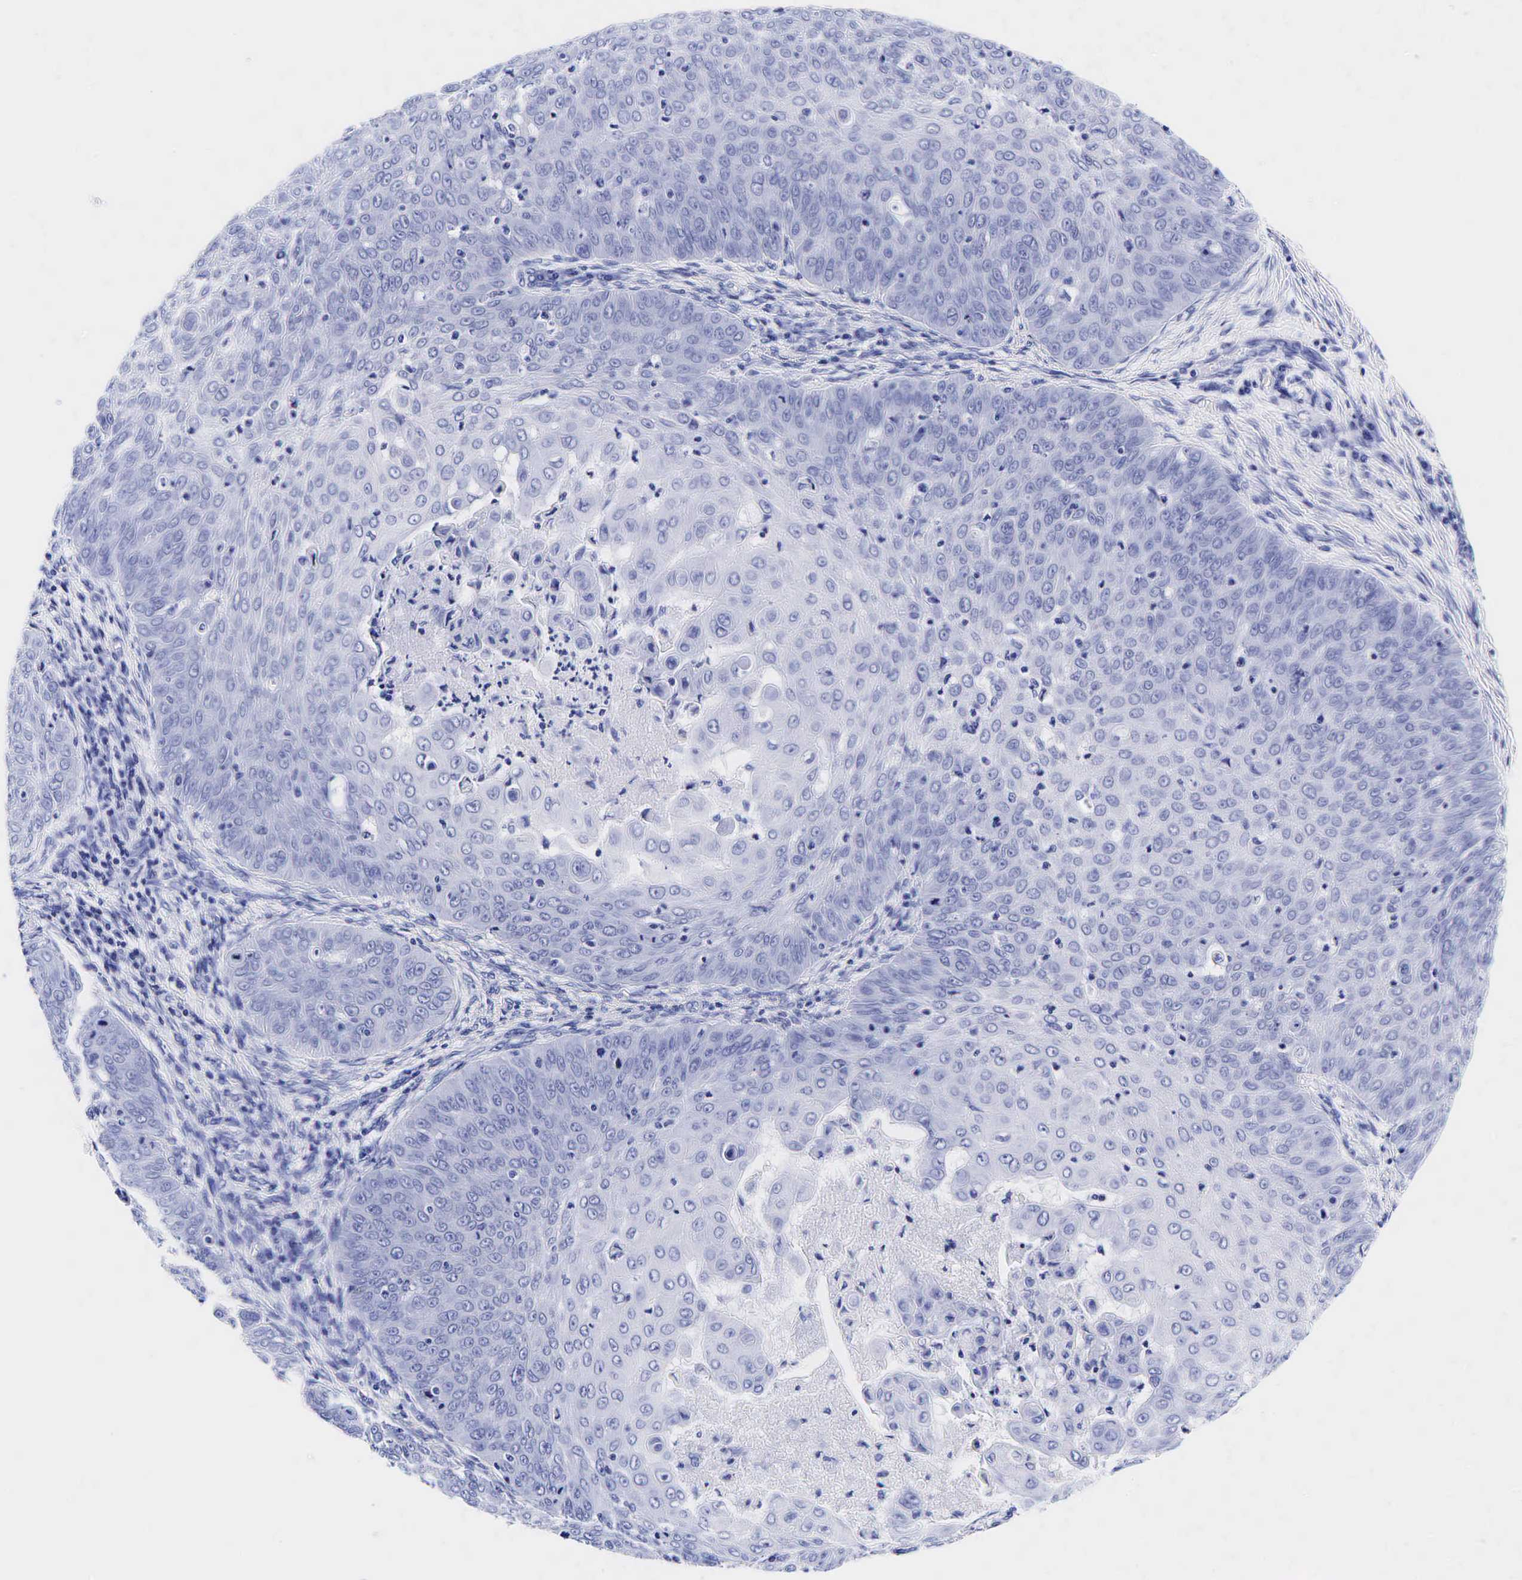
{"staining": {"intensity": "negative", "quantity": "none", "location": "none"}, "tissue": "skin cancer", "cell_type": "Tumor cells", "image_type": "cancer", "snomed": [{"axis": "morphology", "description": "Squamous cell carcinoma, NOS"}, {"axis": "topography", "description": "Skin"}], "caption": "DAB (3,3'-diaminobenzidine) immunohistochemical staining of skin cancer shows no significant expression in tumor cells.", "gene": "GAST", "patient": {"sex": "male", "age": 82}}